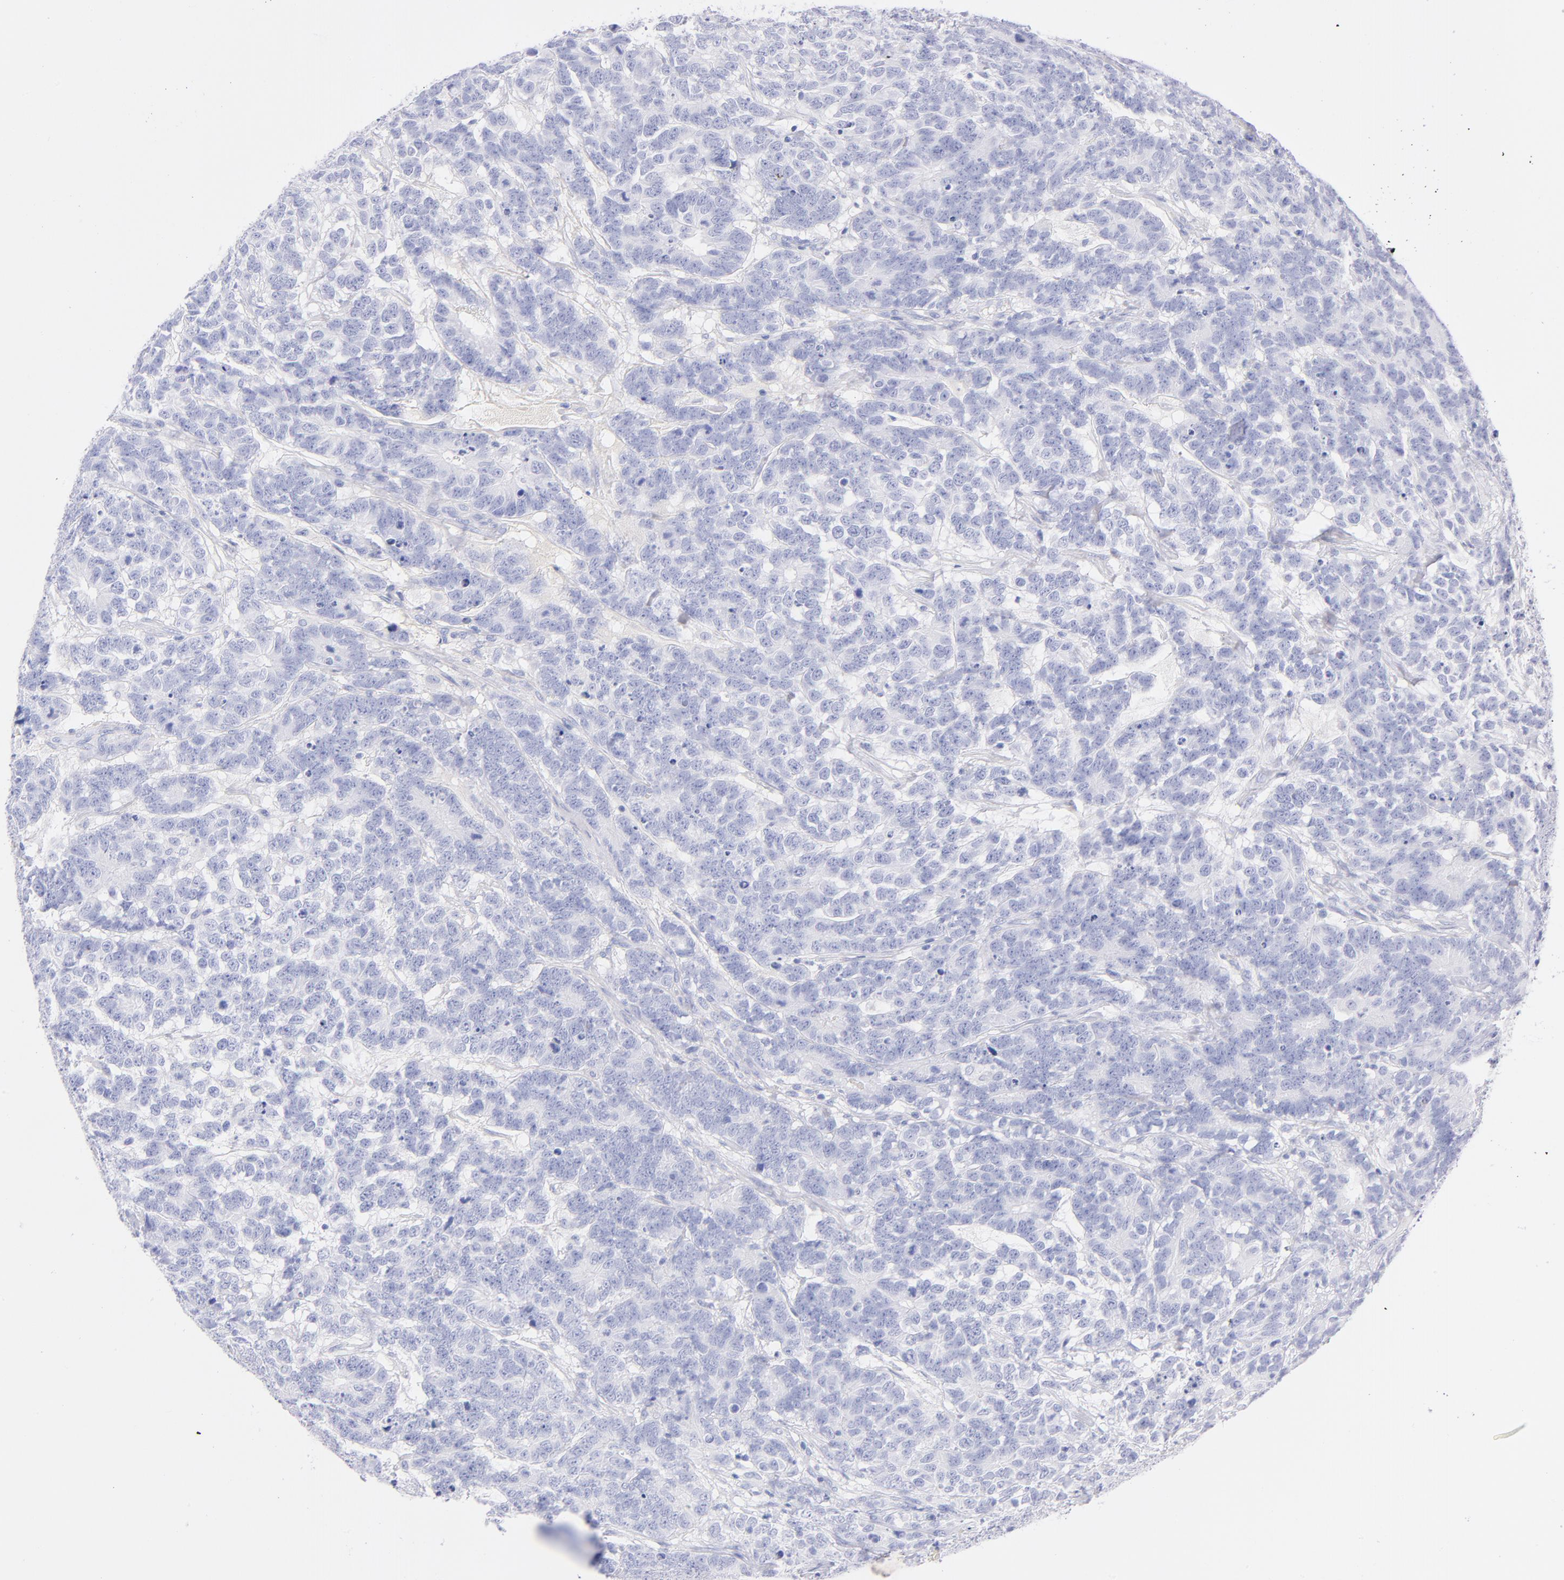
{"staining": {"intensity": "negative", "quantity": "none", "location": "none"}, "tissue": "testis cancer", "cell_type": "Tumor cells", "image_type": "cancer", "snomed": [{"axis": "morphology", "description": "Carcinoma, Embryonal, NOS"}, {"axis": "topography", "description": "Testis"}], "caption": "There is no significant expression in tumor cells of embryonal carcinoma (testis).", "gene": "HP", "patient": {"sex": "male", "age": 26}}